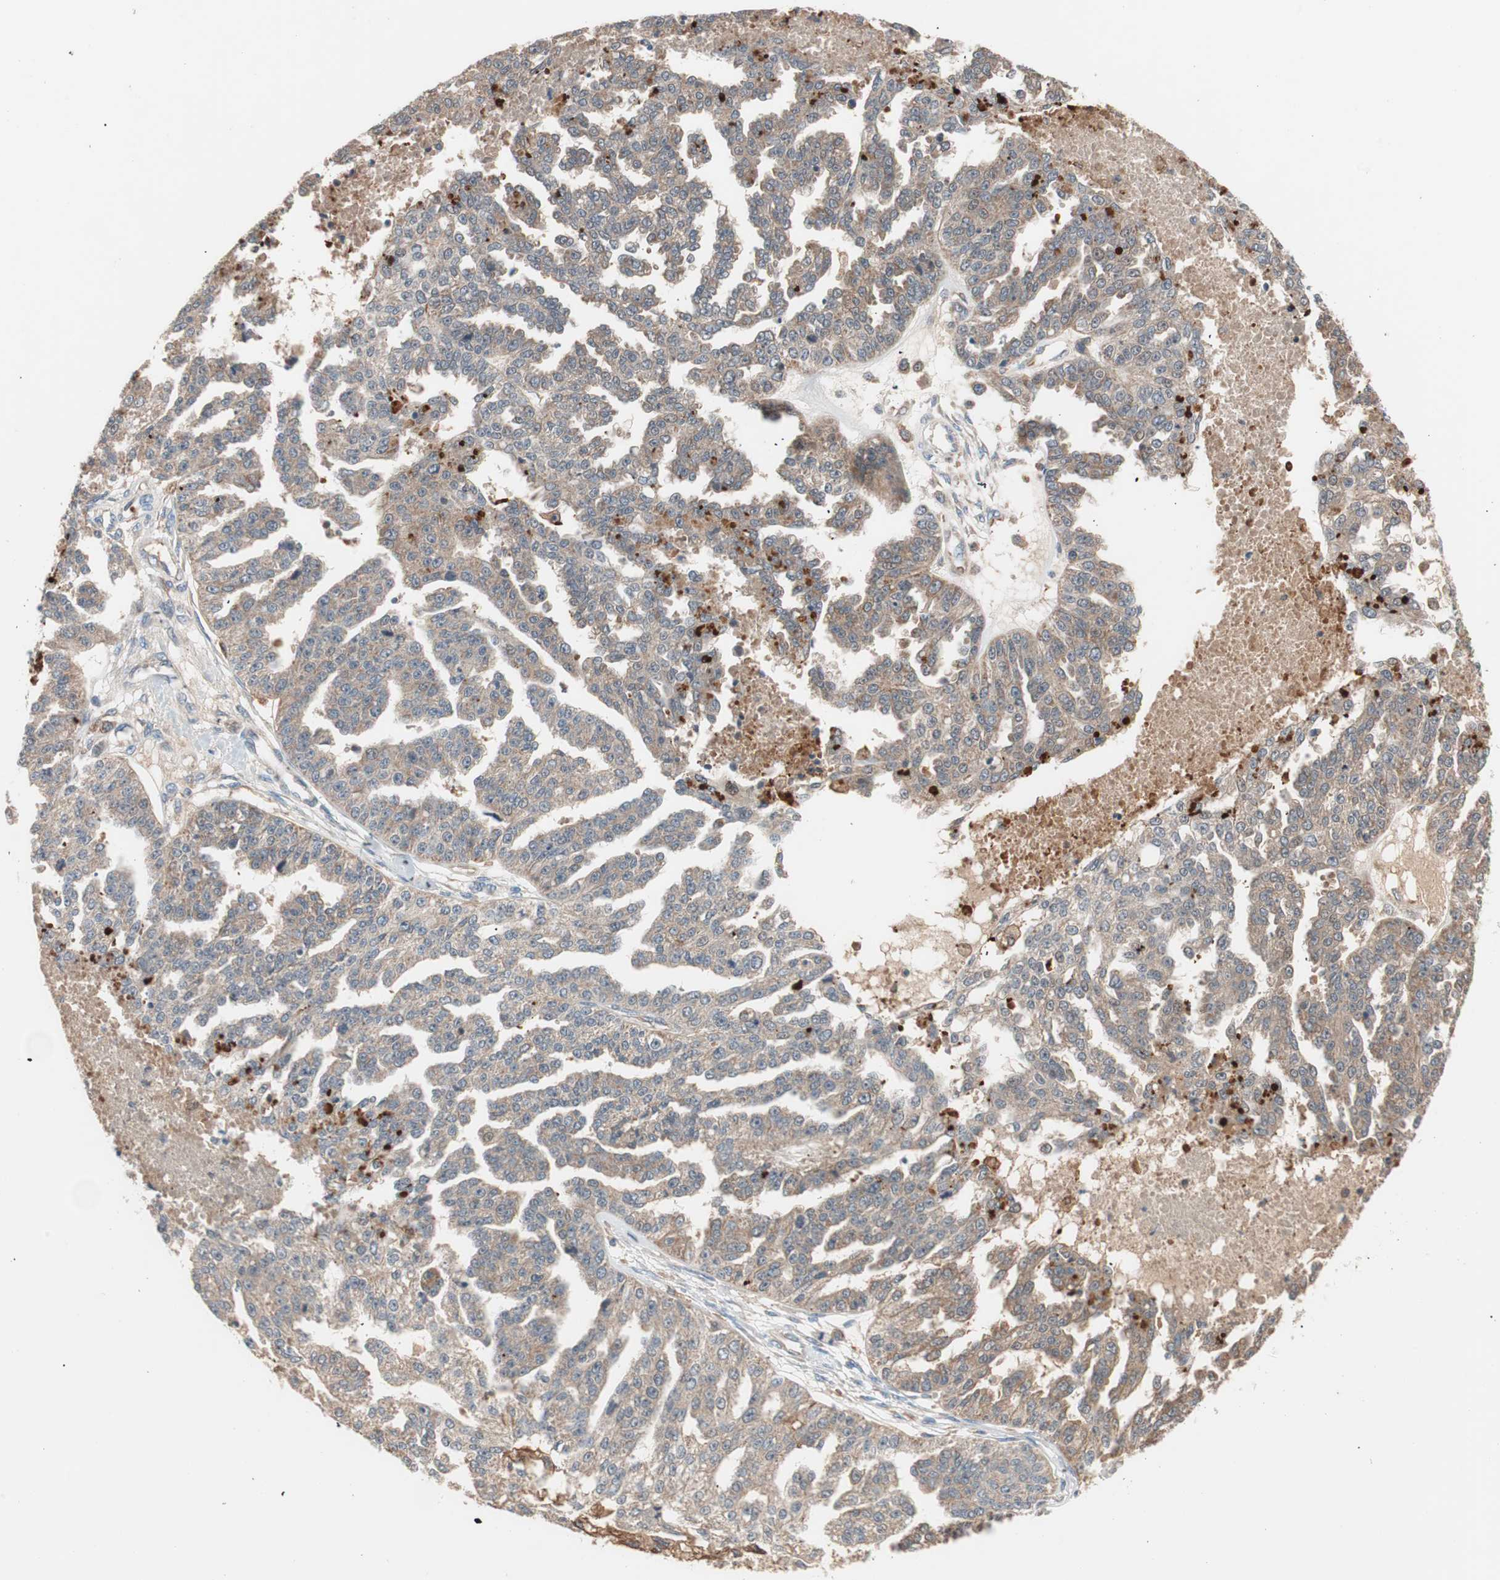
{"staining": {"intensity": "moderate", "quantity": ">75%", "location": "cytoplasmic/membranous"}, "tissue": "ovarian cancer", "cell_type": "Tumor cells", "image_type": "cancer", "snomed": [{"axis": "morphology", "description": "Cystadenocarcinoma, serous, NOS"}, {"axis": "topography", "description": "Ovary"}], "caption": "A medium amount of moderate cytoplasmic/membranous positivity is appreciated in about >75% of tumor cells in serous cystadenocarcinoma (ovarian) tissue.", "gene": "HMBS", "patient": {"sex": "female", "age": 58}}